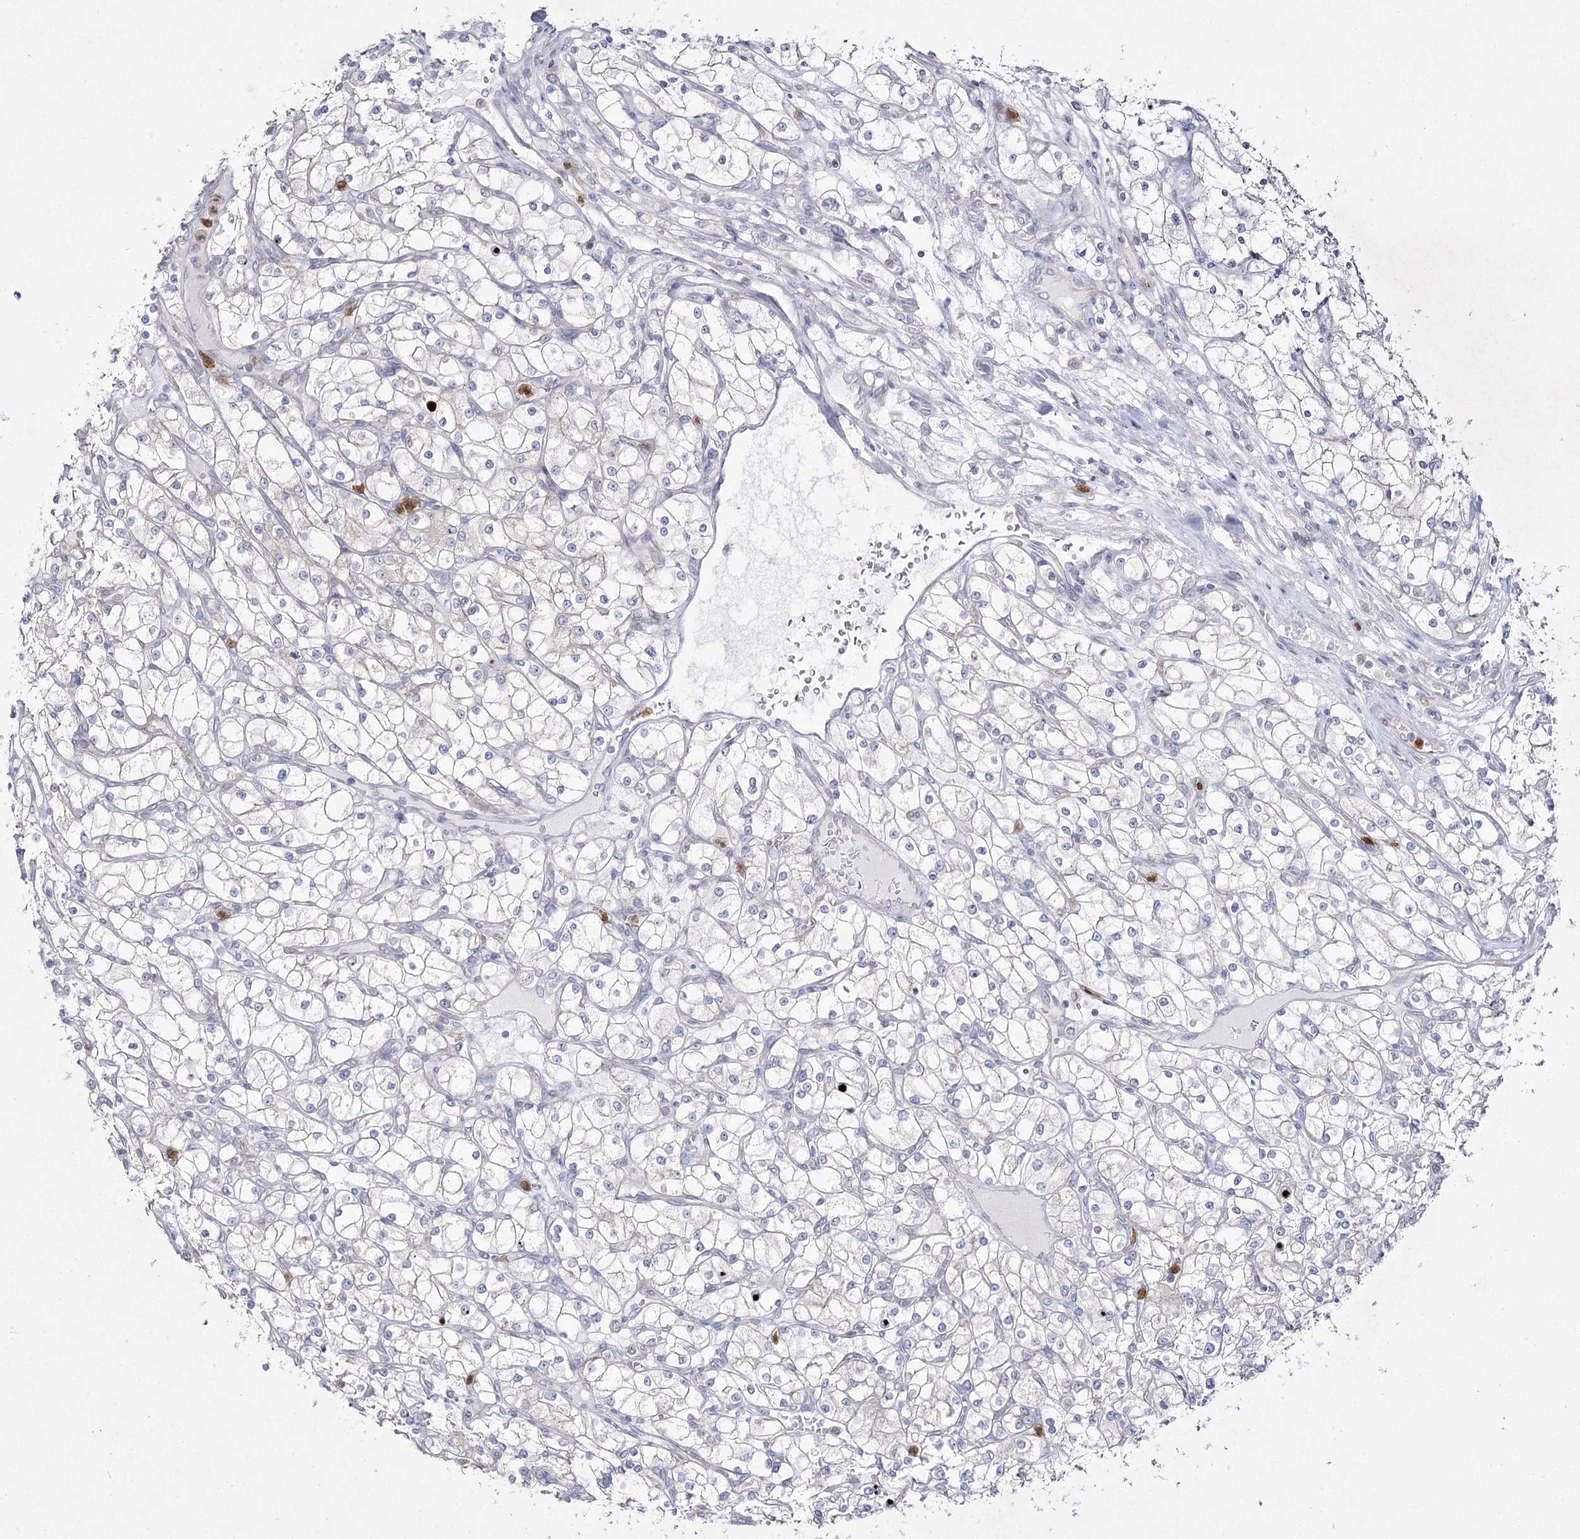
{"staining": {"intensity": "negative", "quantity": "none", "location": "none"}, "tissue": "renal cancer", "cell_type": "Tumor cells", "image_type": "cancer", "snomed": [{"axis": "morphology", "description": "Adenocarcinoma, NOS"}, {"axis": "topography", "description": "Kidney"}], "caption": "The micrograph displays no significant positivity in tumor cells of renal adenocarcinoma.", "gene": "NIPAL4", "patient": {"sex": "male", "age": 80}}